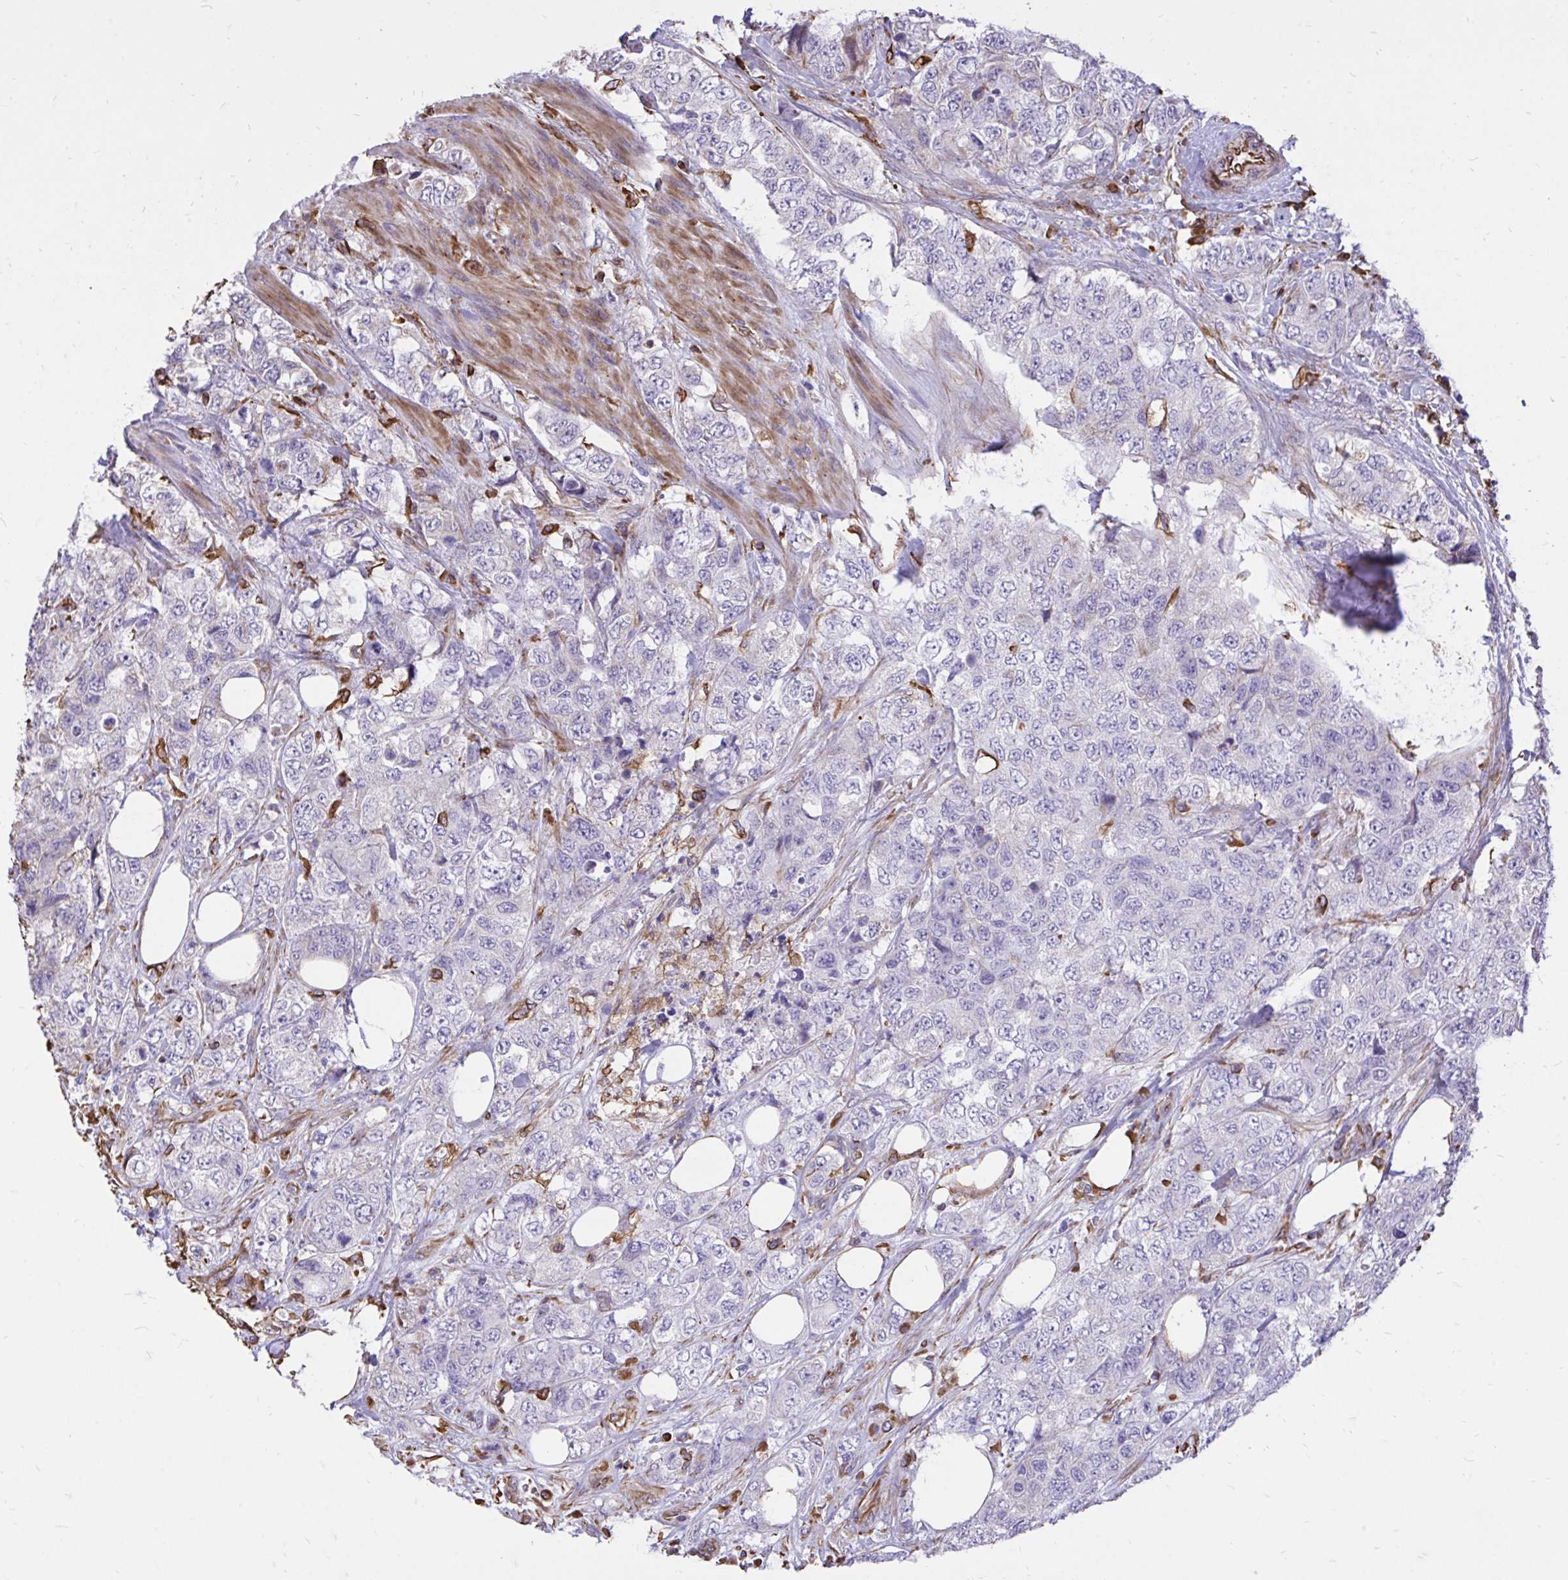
{"staining": {"intensity": "negative", "quantity": "none", "location": "none"}, "tissue": "urothelial cancer", "cell_type": "Tumor cells", "image_type": "cancer", "snomed": [{"axis": "morphology", "description": "Urothelial carcinoma, High grade"}, {"axis": "topography", "description": "Urinary bladder"}], "caption": "A histopathology image of urothelial cancer stained for a protein exhibits no brown staining in tumor cells.", "gene": "RNF103", "patient": {"sex": "female", "age": 78}}